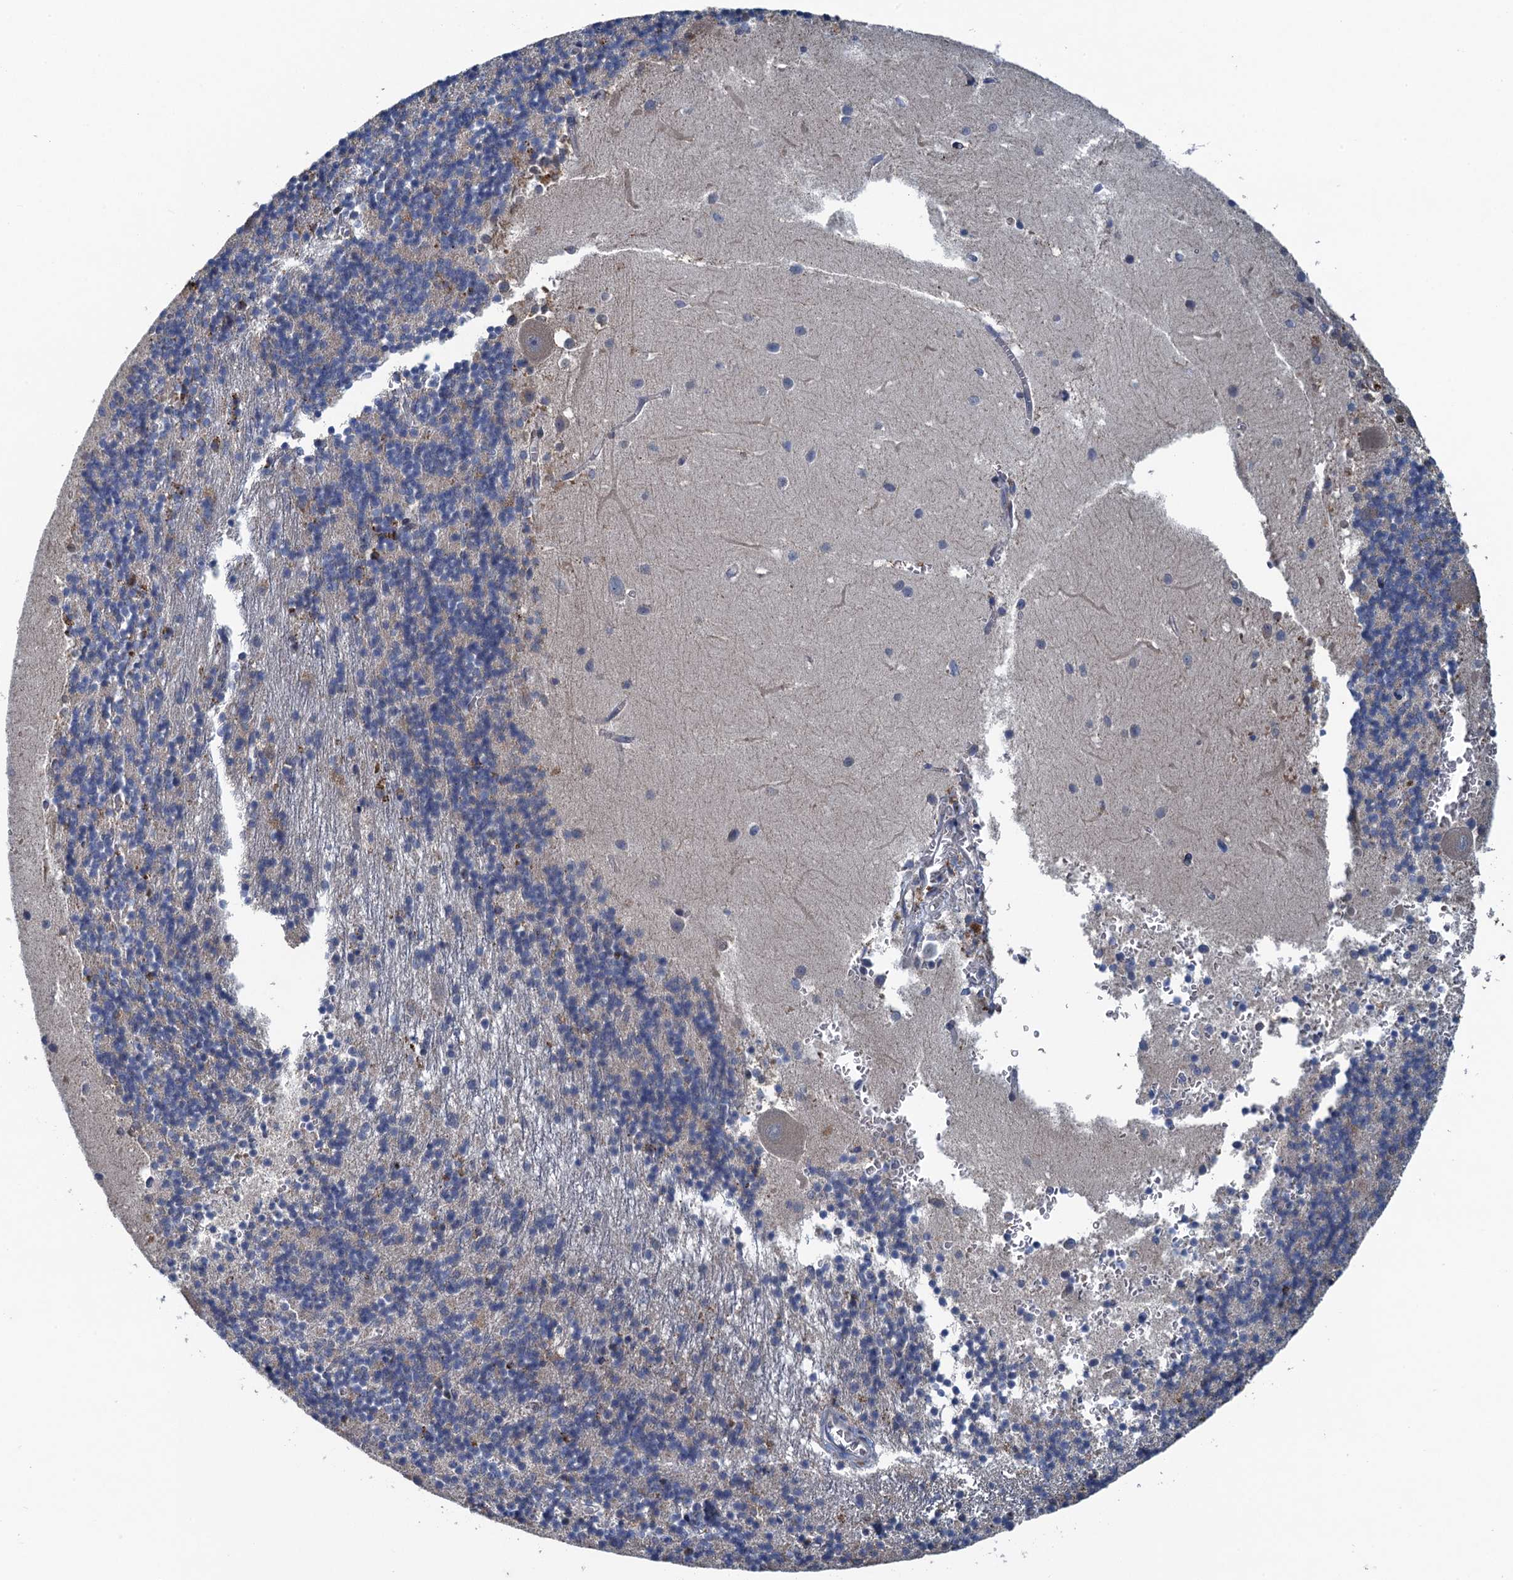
{"staining": {"intensity": "weak", "quantity": "25%-75%", "location": "cytoplasmic/membranous"}, "tissue": "cerebellum", "cell_type": "Cells in granular layer", "image_type": "normal", "snomed": [{"axis": "morphology", "description": "Normal tissue, NOS"}, {"axis": "topography", "description": "Cerebellum"}], "caption": "Immunohistochemistry (IHC) of unremarkable cerebellum shows low levels of weak cytoplasmic/membranous positivity in about 25%-75% of cells in granular layer.", "gene": "KBTBD8", "patient": {"sex": "male", "age": 54}}